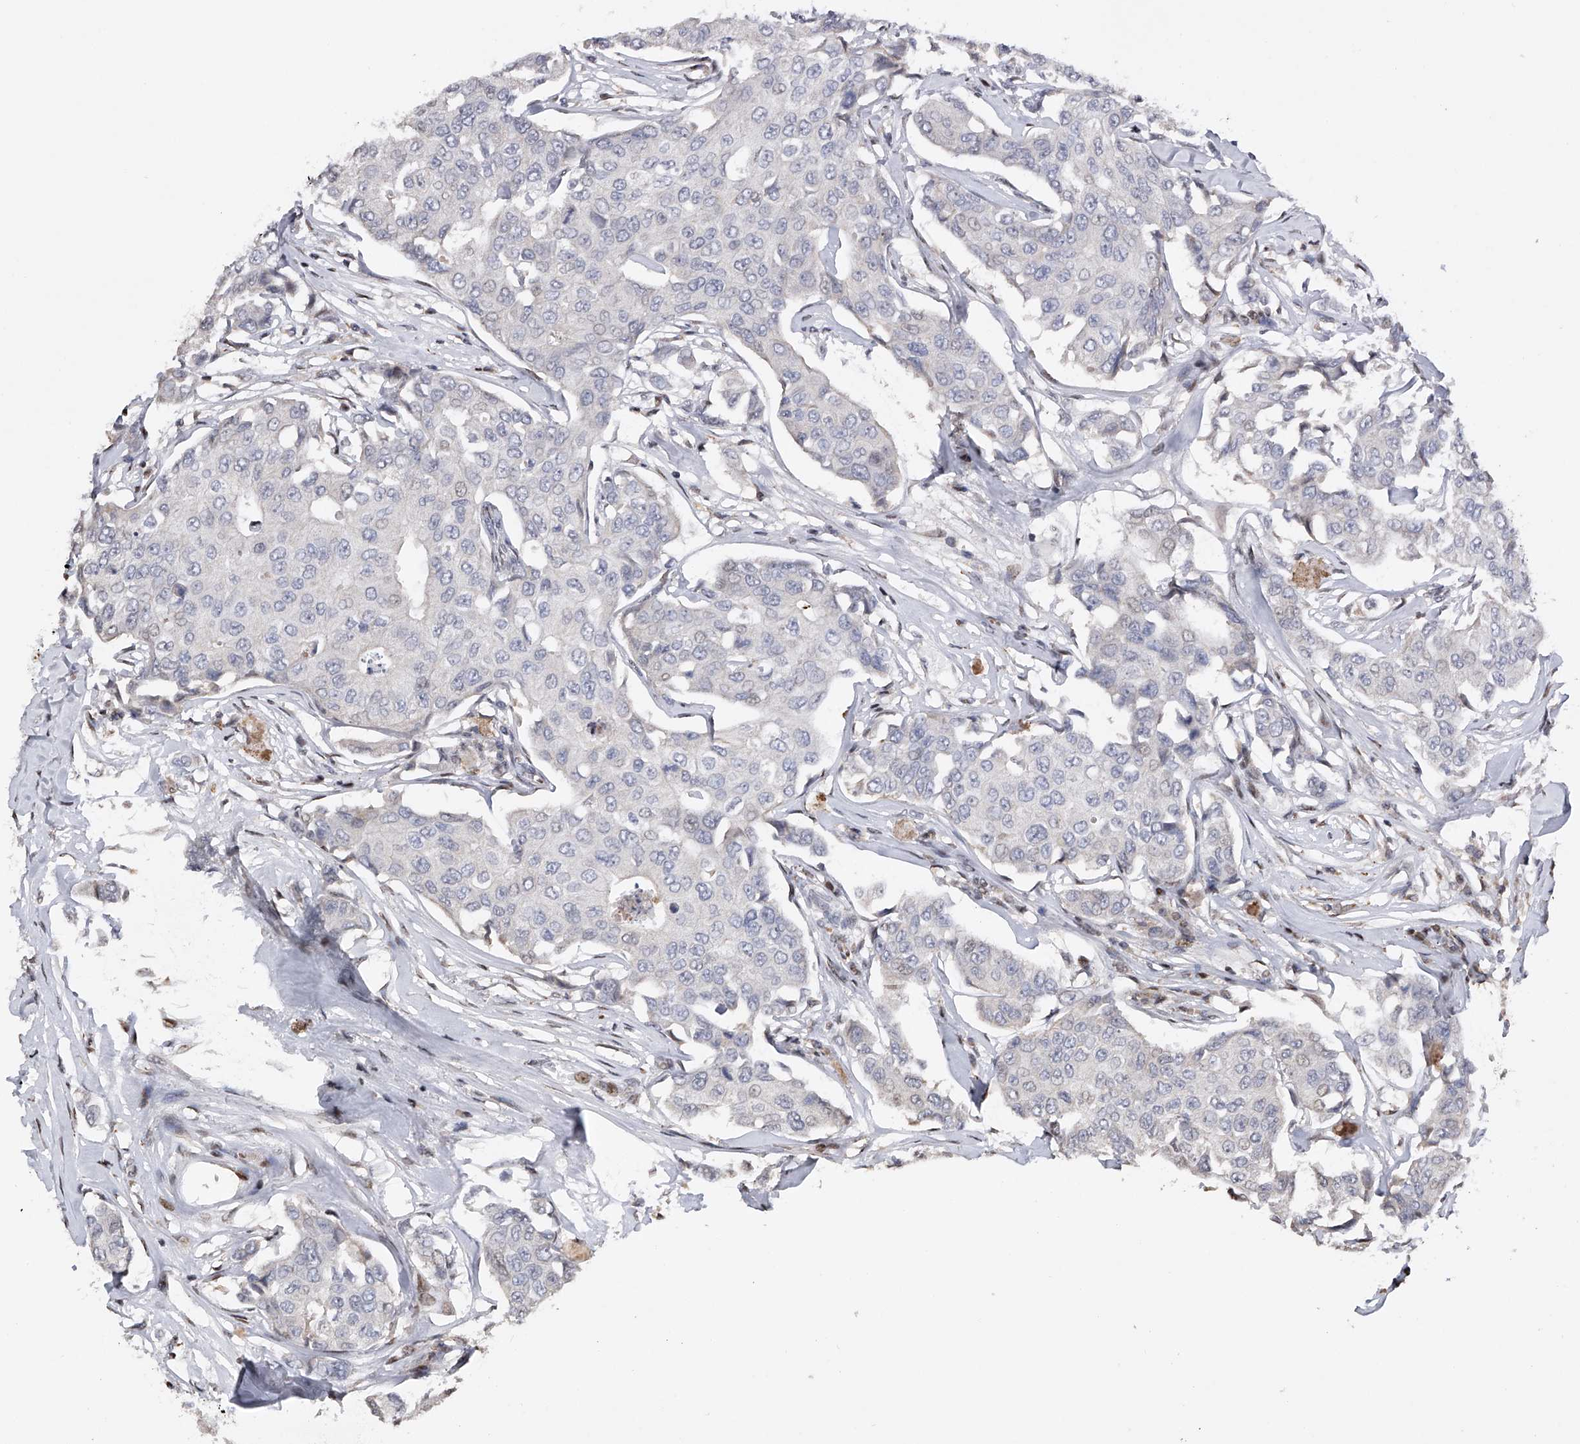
{"staining": {"intensity": "negative", "quantity": "none", "location": "none"}, "tissue": "breast cancer", "cell_type": "Tumor cells", "image_type": "cancer", "snomed": [{"axis": "morphology", "description": "Duct carcinoma"}, {"axis": "topography", "description": "Breast"}], "caption": "DAB immunohistochemical staining of breast infiltrating ductal carcinoma shows no significant expression in tumor cells. (DAB IHC visualized using brightfield microscopy, high magnification).", "gene": "RWDD2A", "patient": {"sex": "female", "age": 80}}